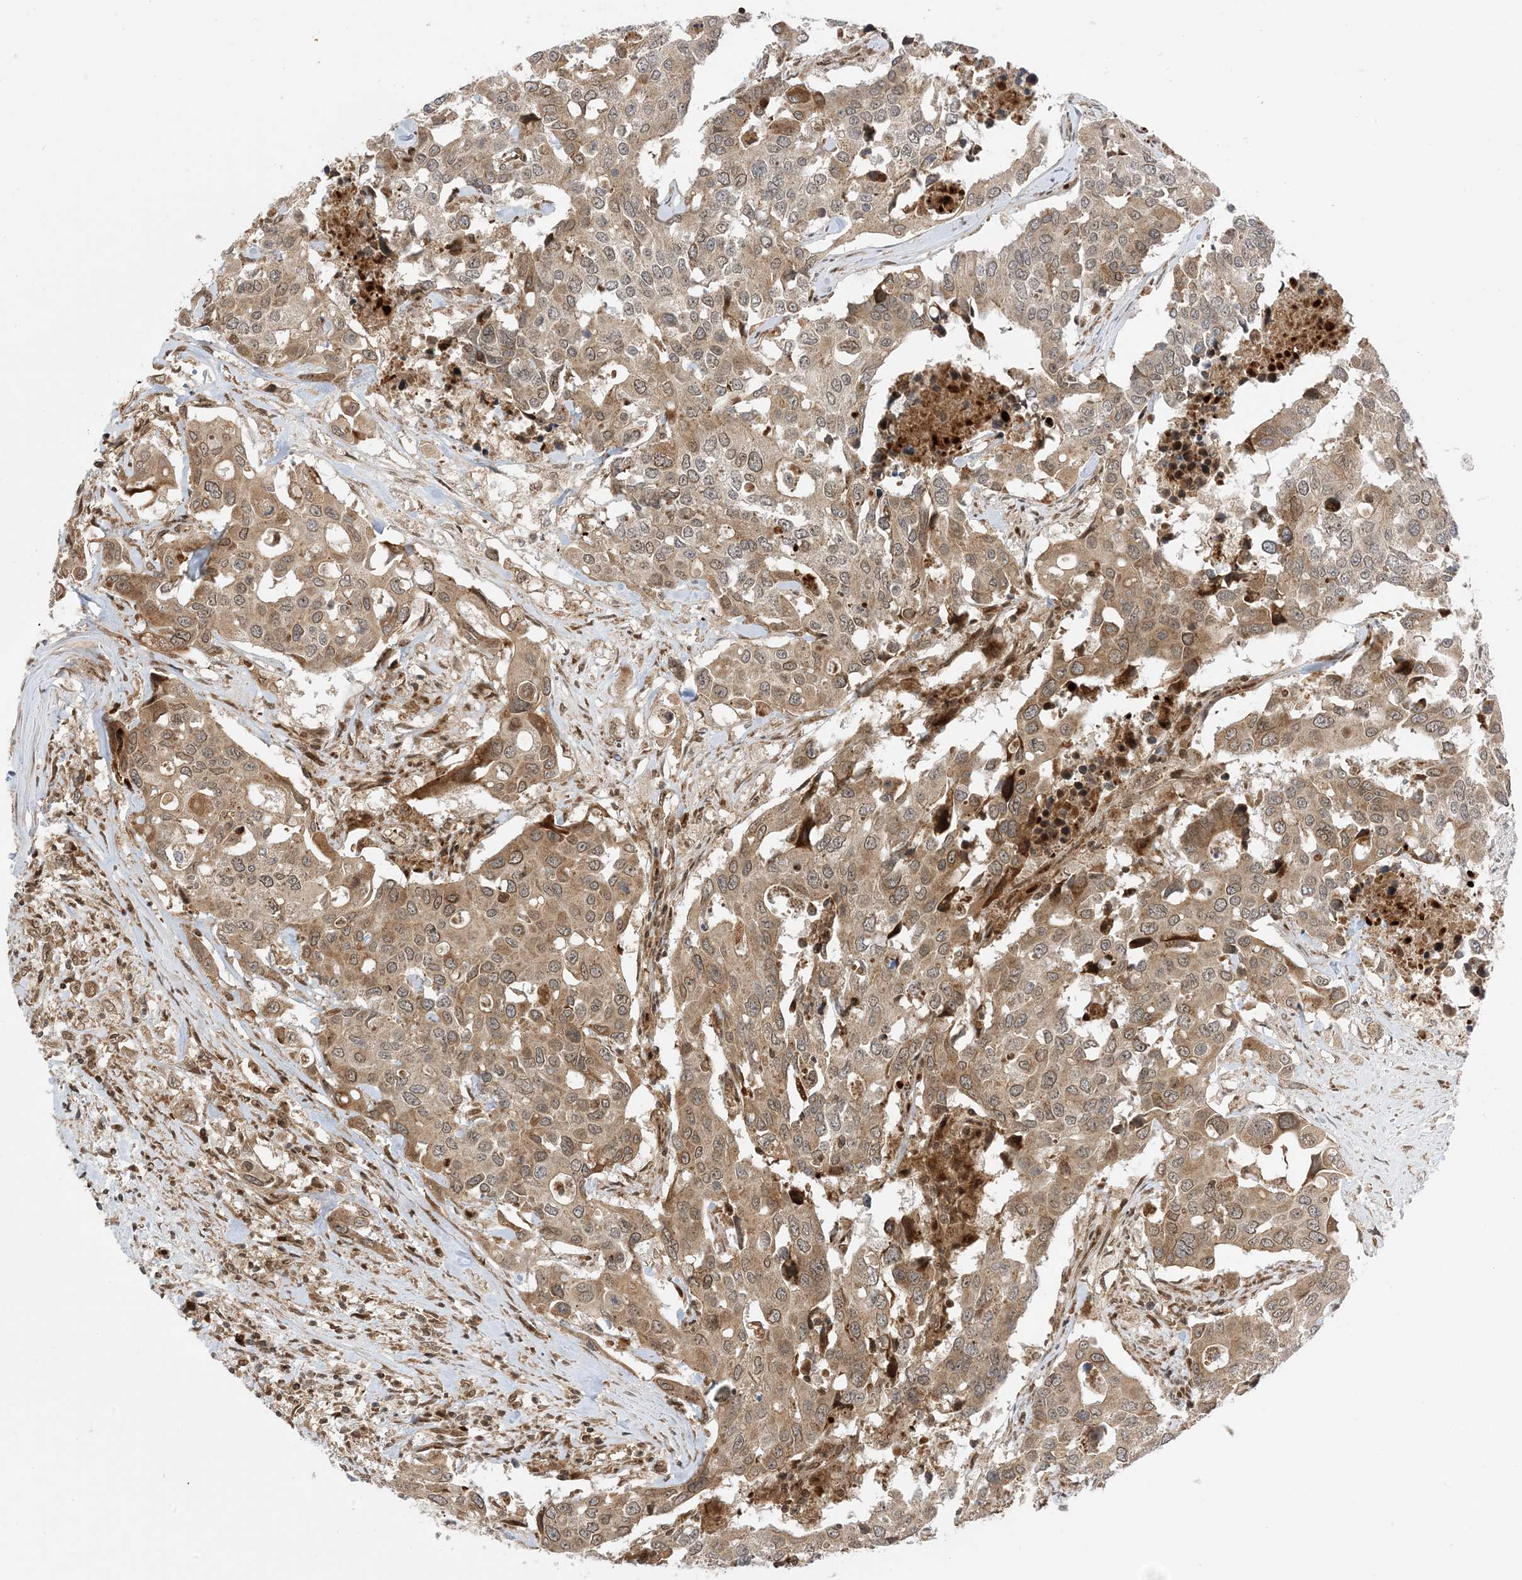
{"staining": {"intensity": "moderate", "quantity": ">75%", "location": "cytoplasmic/membranous"}, "tissue": "colorectal cancer", "cell_type": "Tumor cells", "image_type": "cancer", "snomed": [{"axis": "morphology", "description": "Adenocarcinoma, NOS"}, {"axis": "topography", "description": "Colon"}], "caption": "Adenocarcinoma (colorectal) was stained to show a protein in brown. There is medium levels of moderate cytoplasmic/membranous positivity in approximately >75% of tumor cells. The staining is performed using DAB brown chromogen to label protein expression. The nuclei are counter-stained blue using hematoxylin.", "gene": "CASP4", "patient": {"sex": "male", "age": 77}}